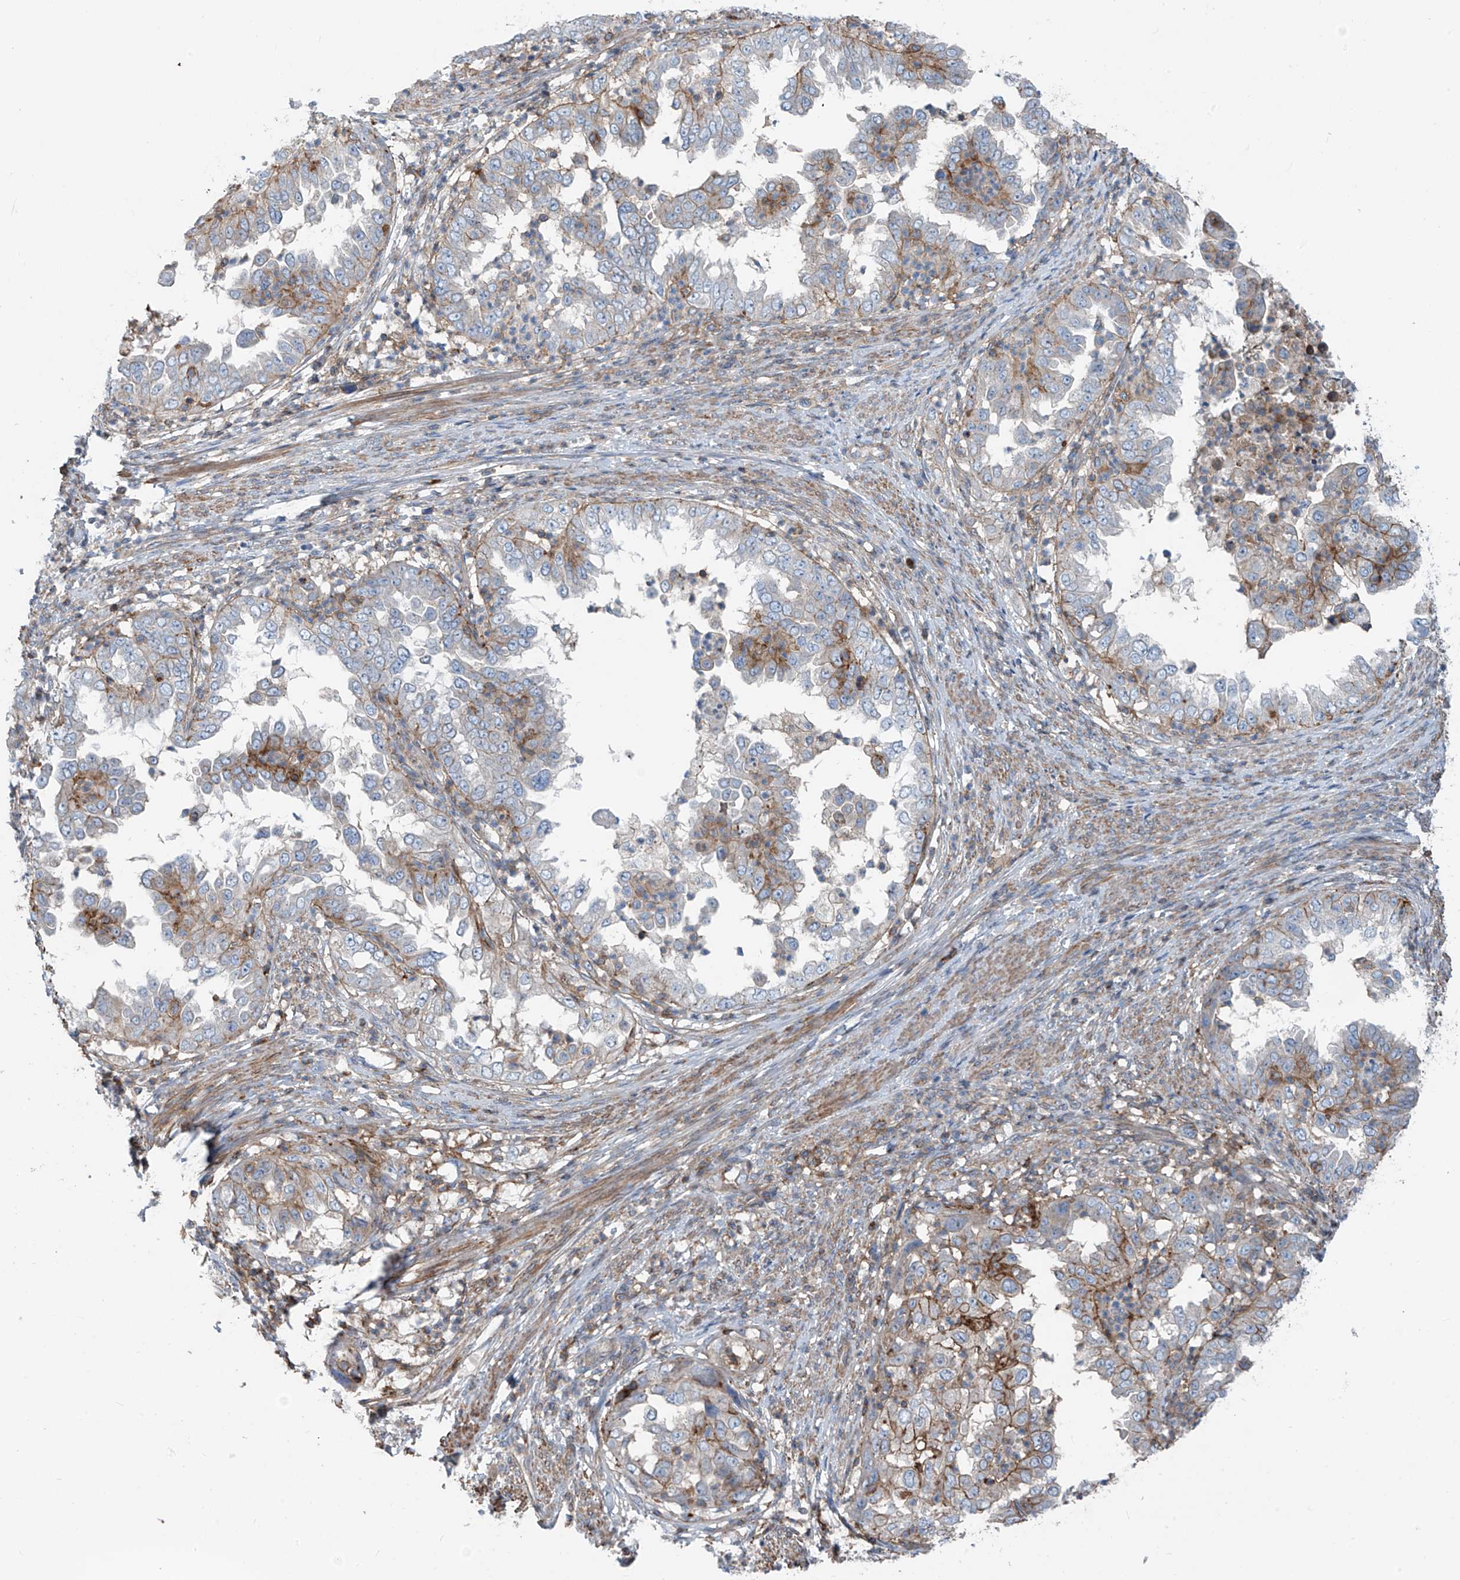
{"staining": {"intensity": "moderate", "quantity": "25%-75%", "location": "cytoplasmic/membranous"}, "tissue": "endometrial cancer", "cell_type": "Tumor cells", "image_type": "cancer", "snomed": [{"axis": "morphology", "description": "Adenocarcinoma, NOS"}, {"axis": "topography", "description": "Endometrium"}], "caption": "The histopathology image exhibits a brown stain indicating the presence of a protein in the cytoplasmic/membranous of tumor cells in endometrial cancer (adenocarcinoma). (brown staining indicates protein expression, while blue staining denotes nuclei).", "gene": "SLC1A5", "patient": {"sex": "female", "age": 85}}